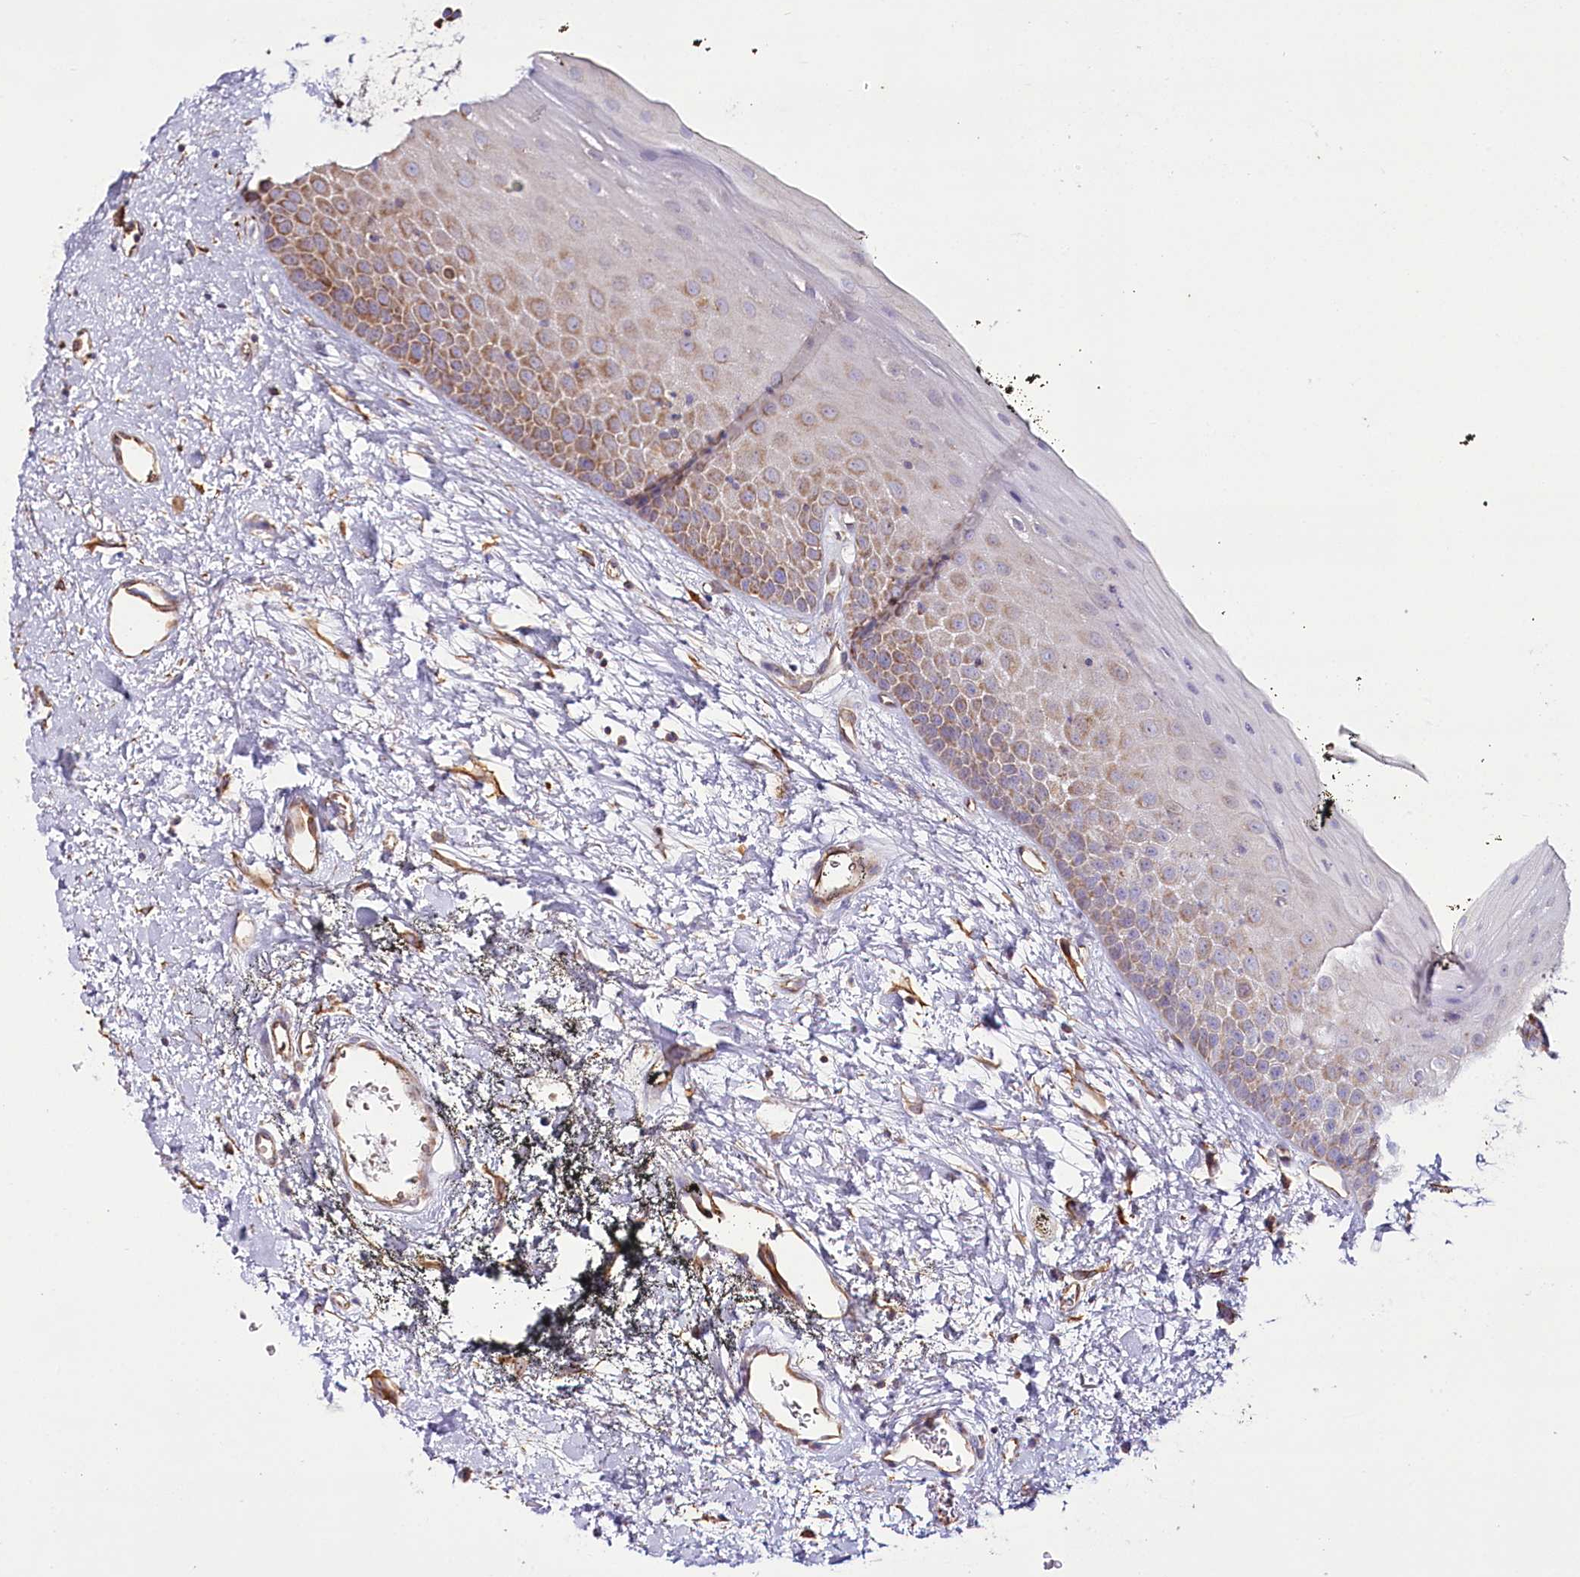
{"staining": {"intensity": "moderate", "quantity": "25%-75%", "location": "cytoplasmic/membranous"}, "tissue": "oral mucosa", "cell_type": "Squamous epithelial cells", "image_type": "normal", "snomed": [{"axis": "morphology", "description": "Normal tissue, NOS"}, {"axis": "topography", "description": "Oral tissue"}], "caption": "Squamous epithelial cells reveal moderate cytoplasmic/membranous expression in about 25%-75% of cells in benign oral mucosa. (DAB IHC with brightfield microscopy, high magnification).", "gene": "THUMPD3", "patient": {"sex": "male", "age": 74}}